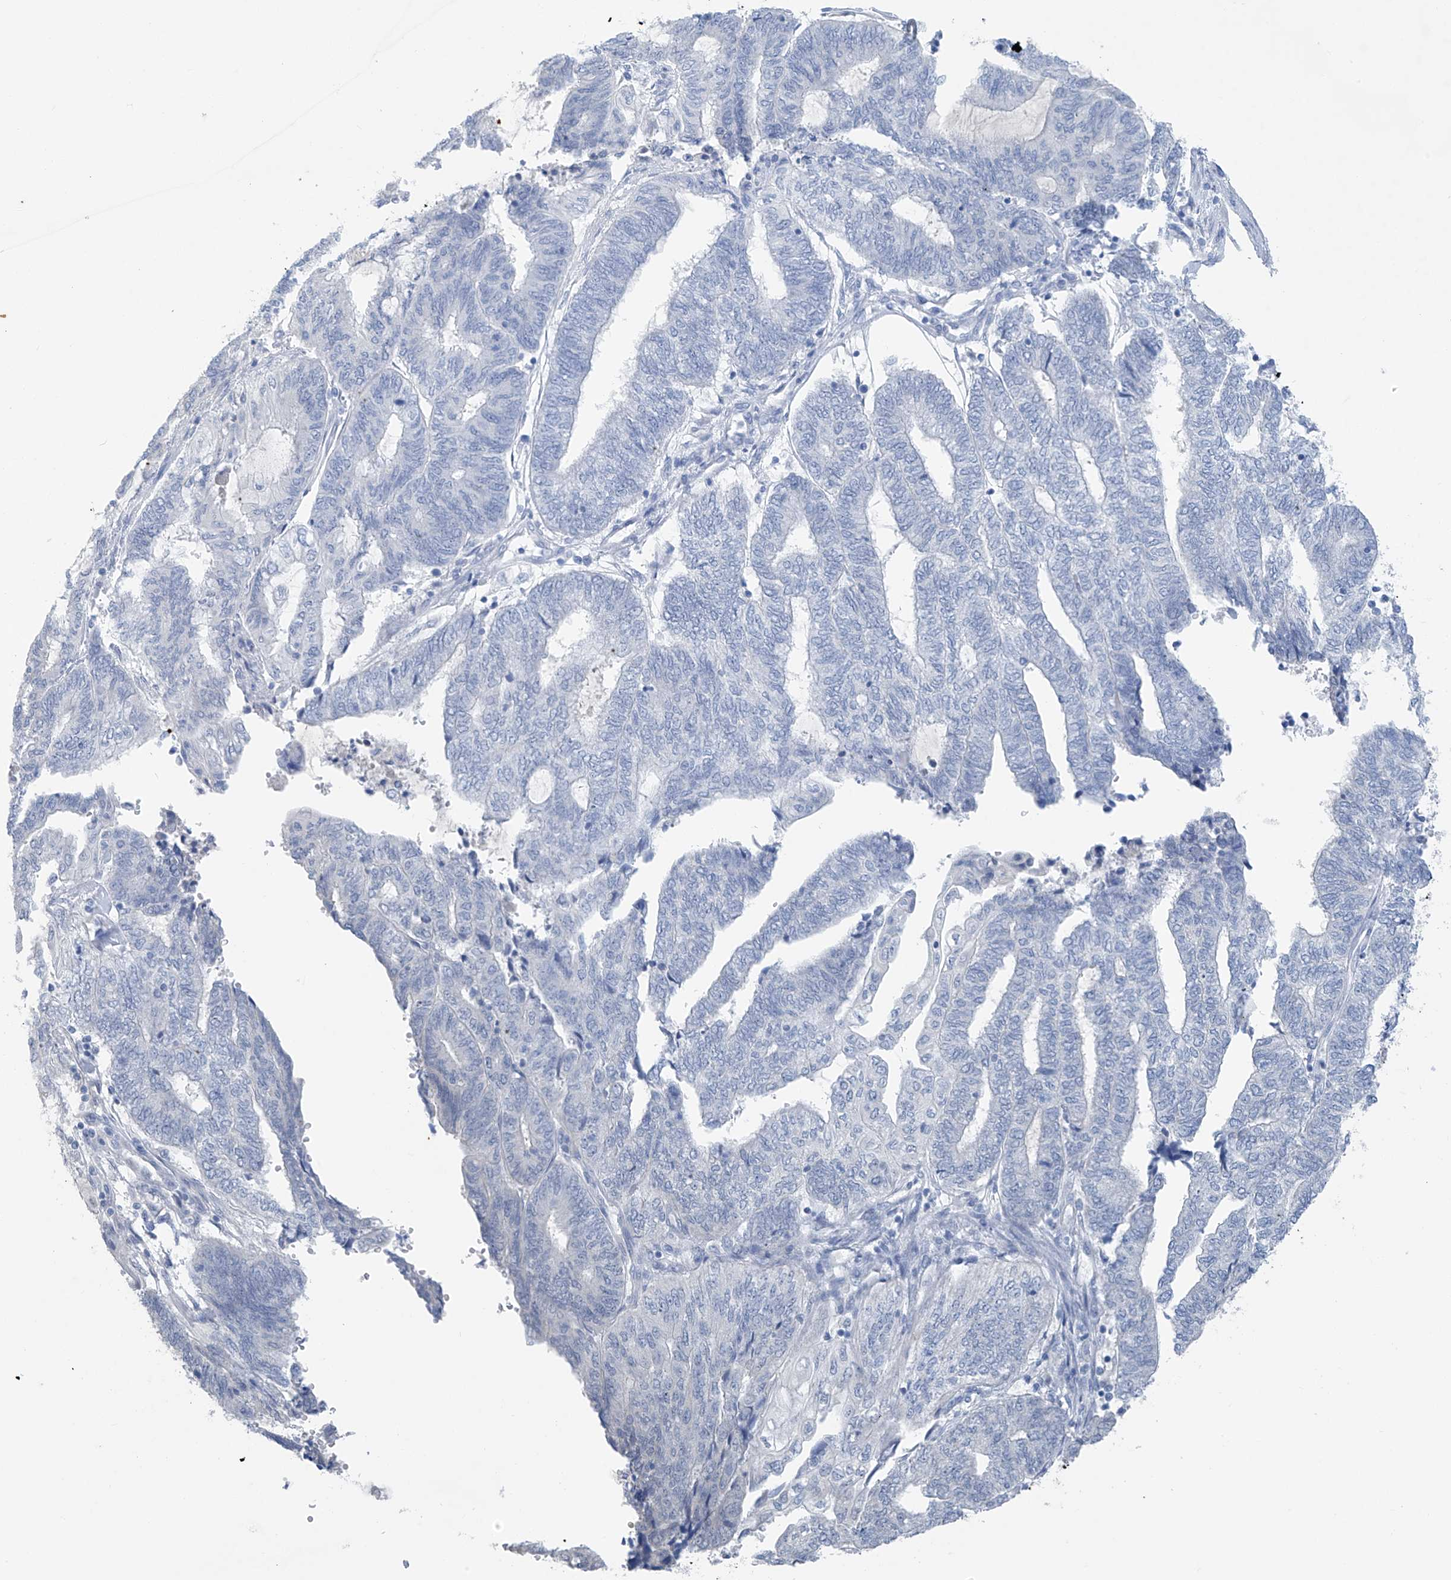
{"staining": {"intensity": "negative", "quantity": "none", "location": "none"}, "tissue": "endometrial cancer", "cell_type": "Tumor cells", "image_type": "cancer", "snomed": [{"axis": "morphology", "description": "Adenocarcinoma, NOS"}, {"axis": "topography", "description": "Uterus"}, {"axis": "topography", "description": "Endometrium"}], "caption": "Protein analysis of endometrial cancer (adenocarcinoma) demonstrates no significant staining in tumor cells.", "gene": "CYP4V2", "patient": {"sex": "female", "age": 70}}